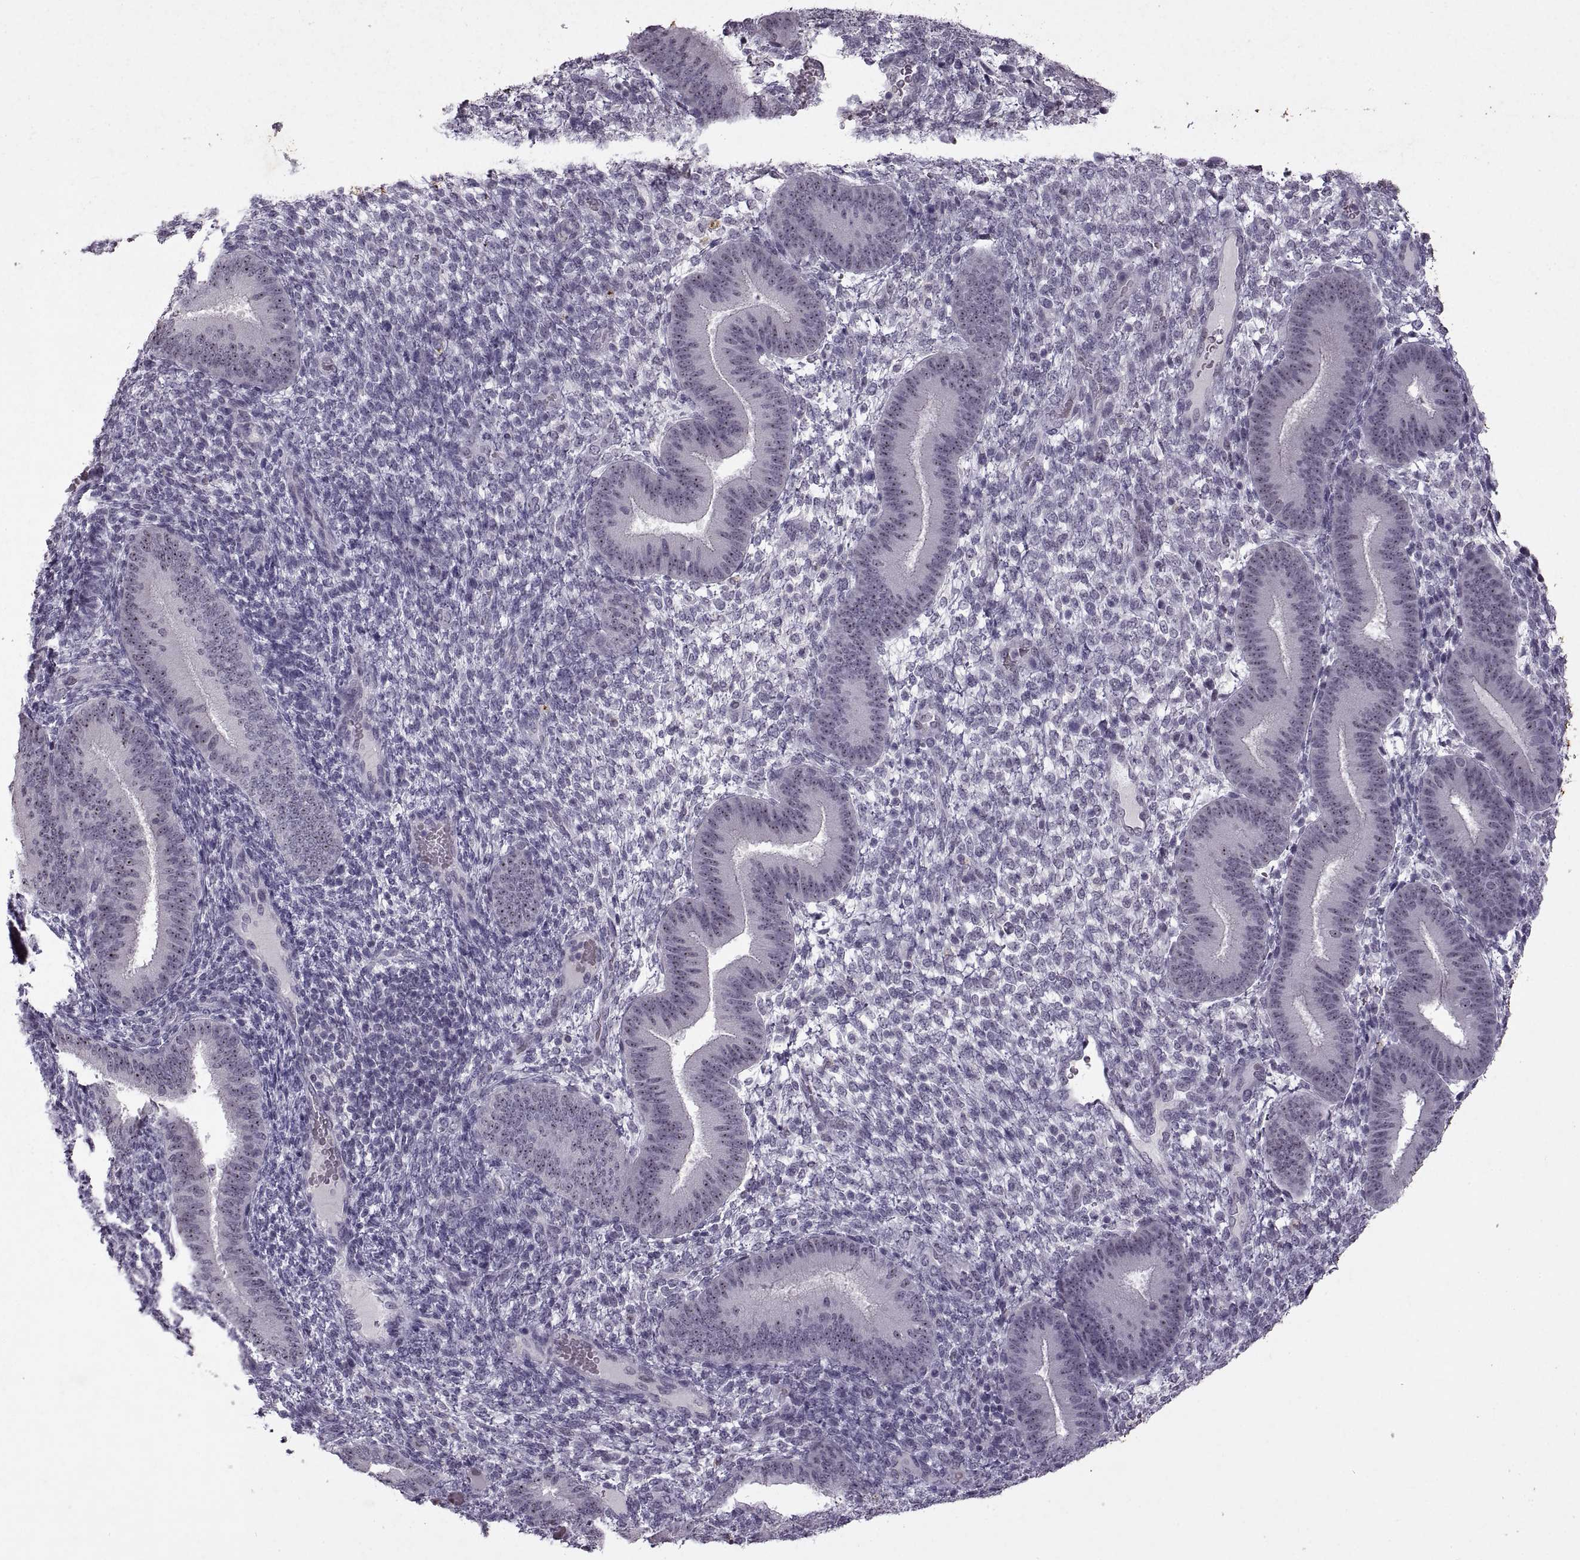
{"staining": {"intensity": "negative", "quantity": "none", "location": "none"}, "tissue": "endometrium", "cell_type": "Cells in endometrial stroma", "image_type": "normal", "snomed": [{"axis": "morphology", "description": "Normal tissue, NOS"}, {"axis": "topography", "description": "Endometrium"}], "caption": "This is an IHC histopathology image of normal human endometrium. There is no expression in cells in endometrial stroma.", "gene": "SINHCAF", "patient": {"sex": "female", "age": 39}}